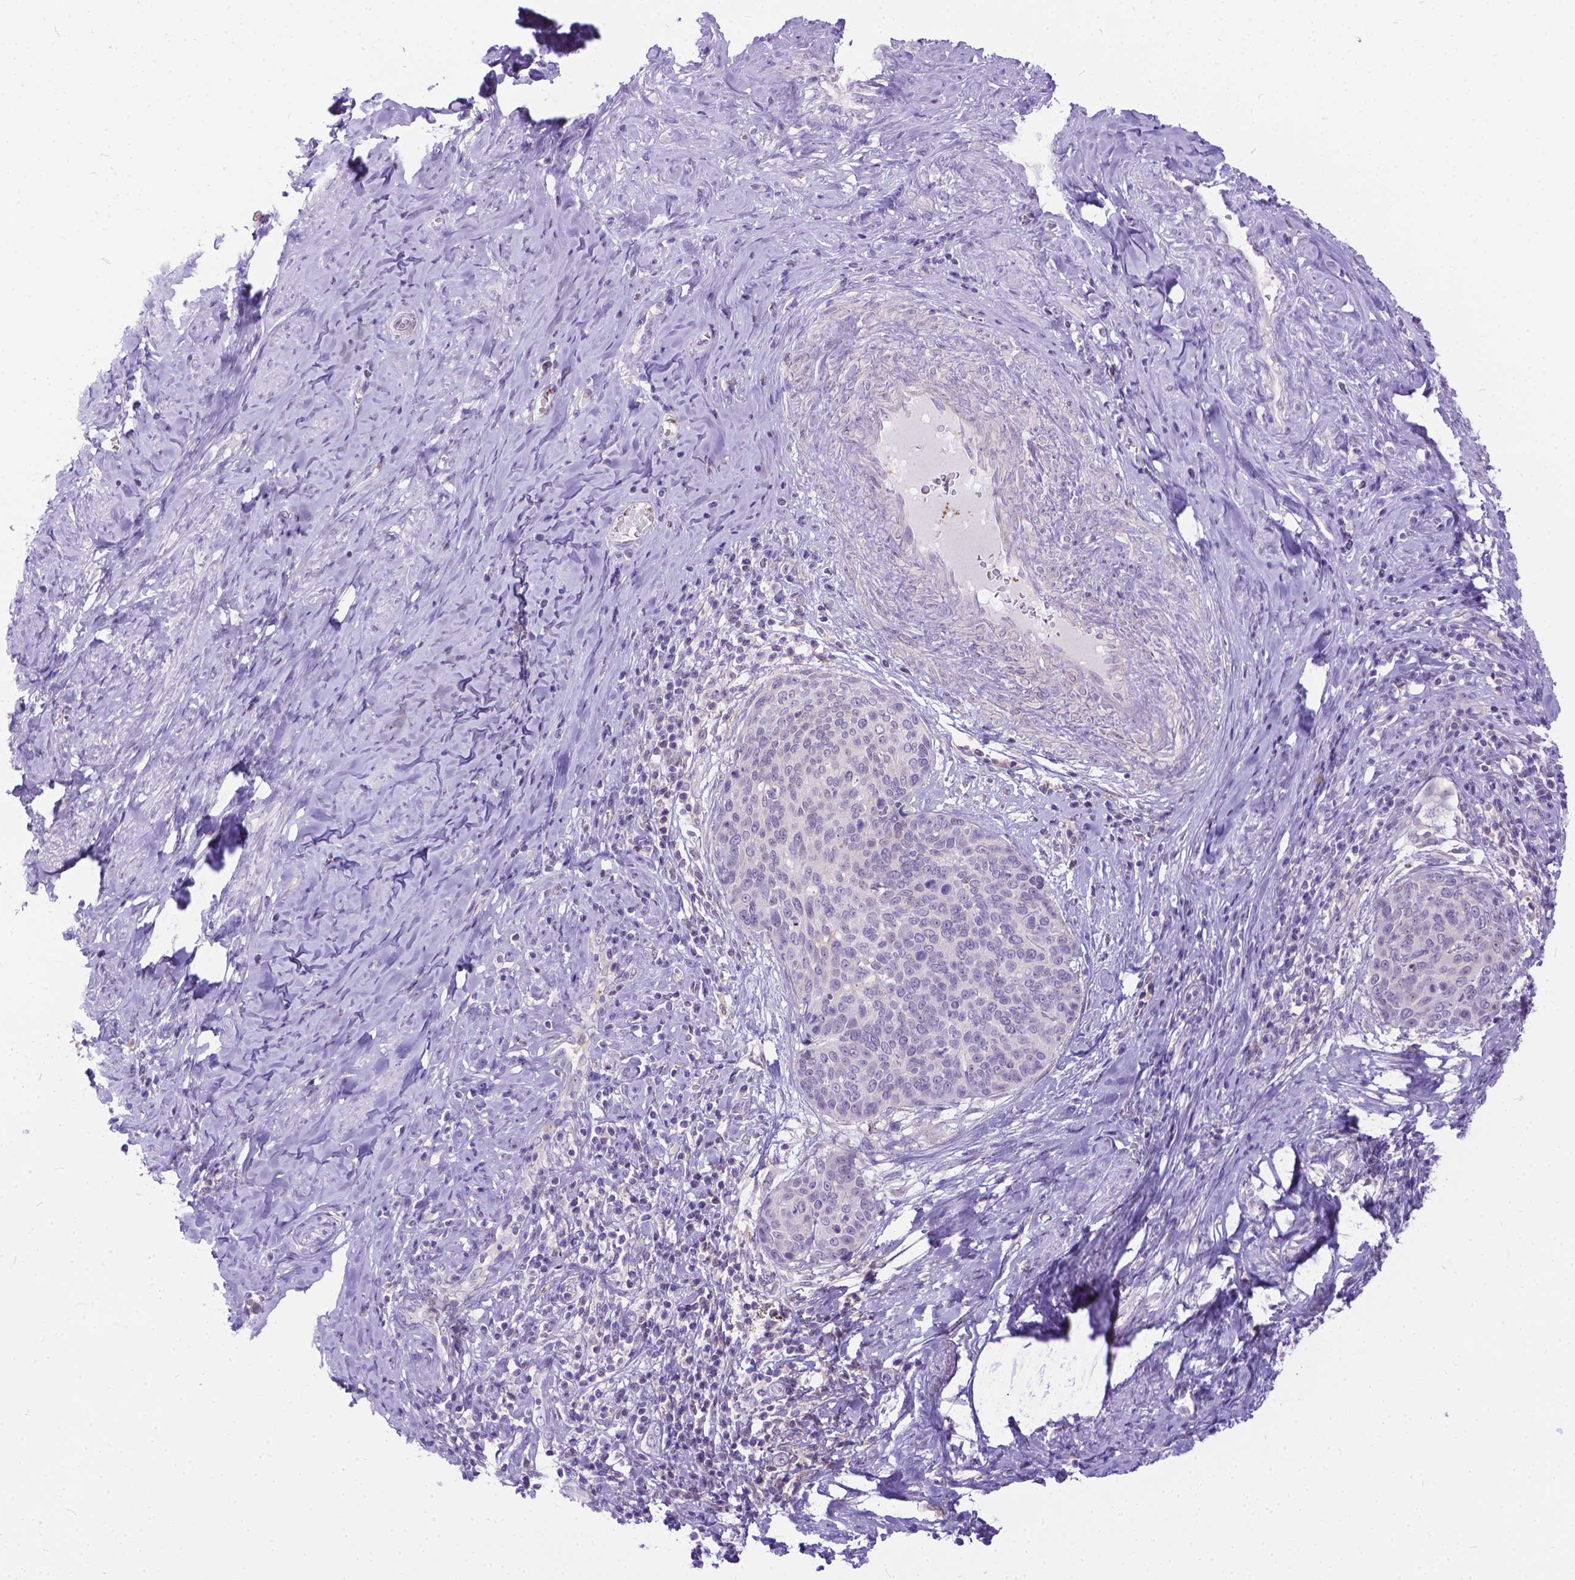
{"staining": {"intensity": "weak", "quantity": "<25%", "location": "nuclear"}, "tissue": "cervical cancer", "cell_type": "Tumor cells", "image_type": "cancer", "snomed": [{"axis": "morphology", "description": "Squamous cell carcinoma, NOS"}, {"axis": "topography", "description": "Cervix"}], "caption": "Tumor cells show no significant protein staining in cervical cancer (squamous cell carcinoma).", "gene": "TMEM169", "patient": {"sex": "female", "age": 69}}